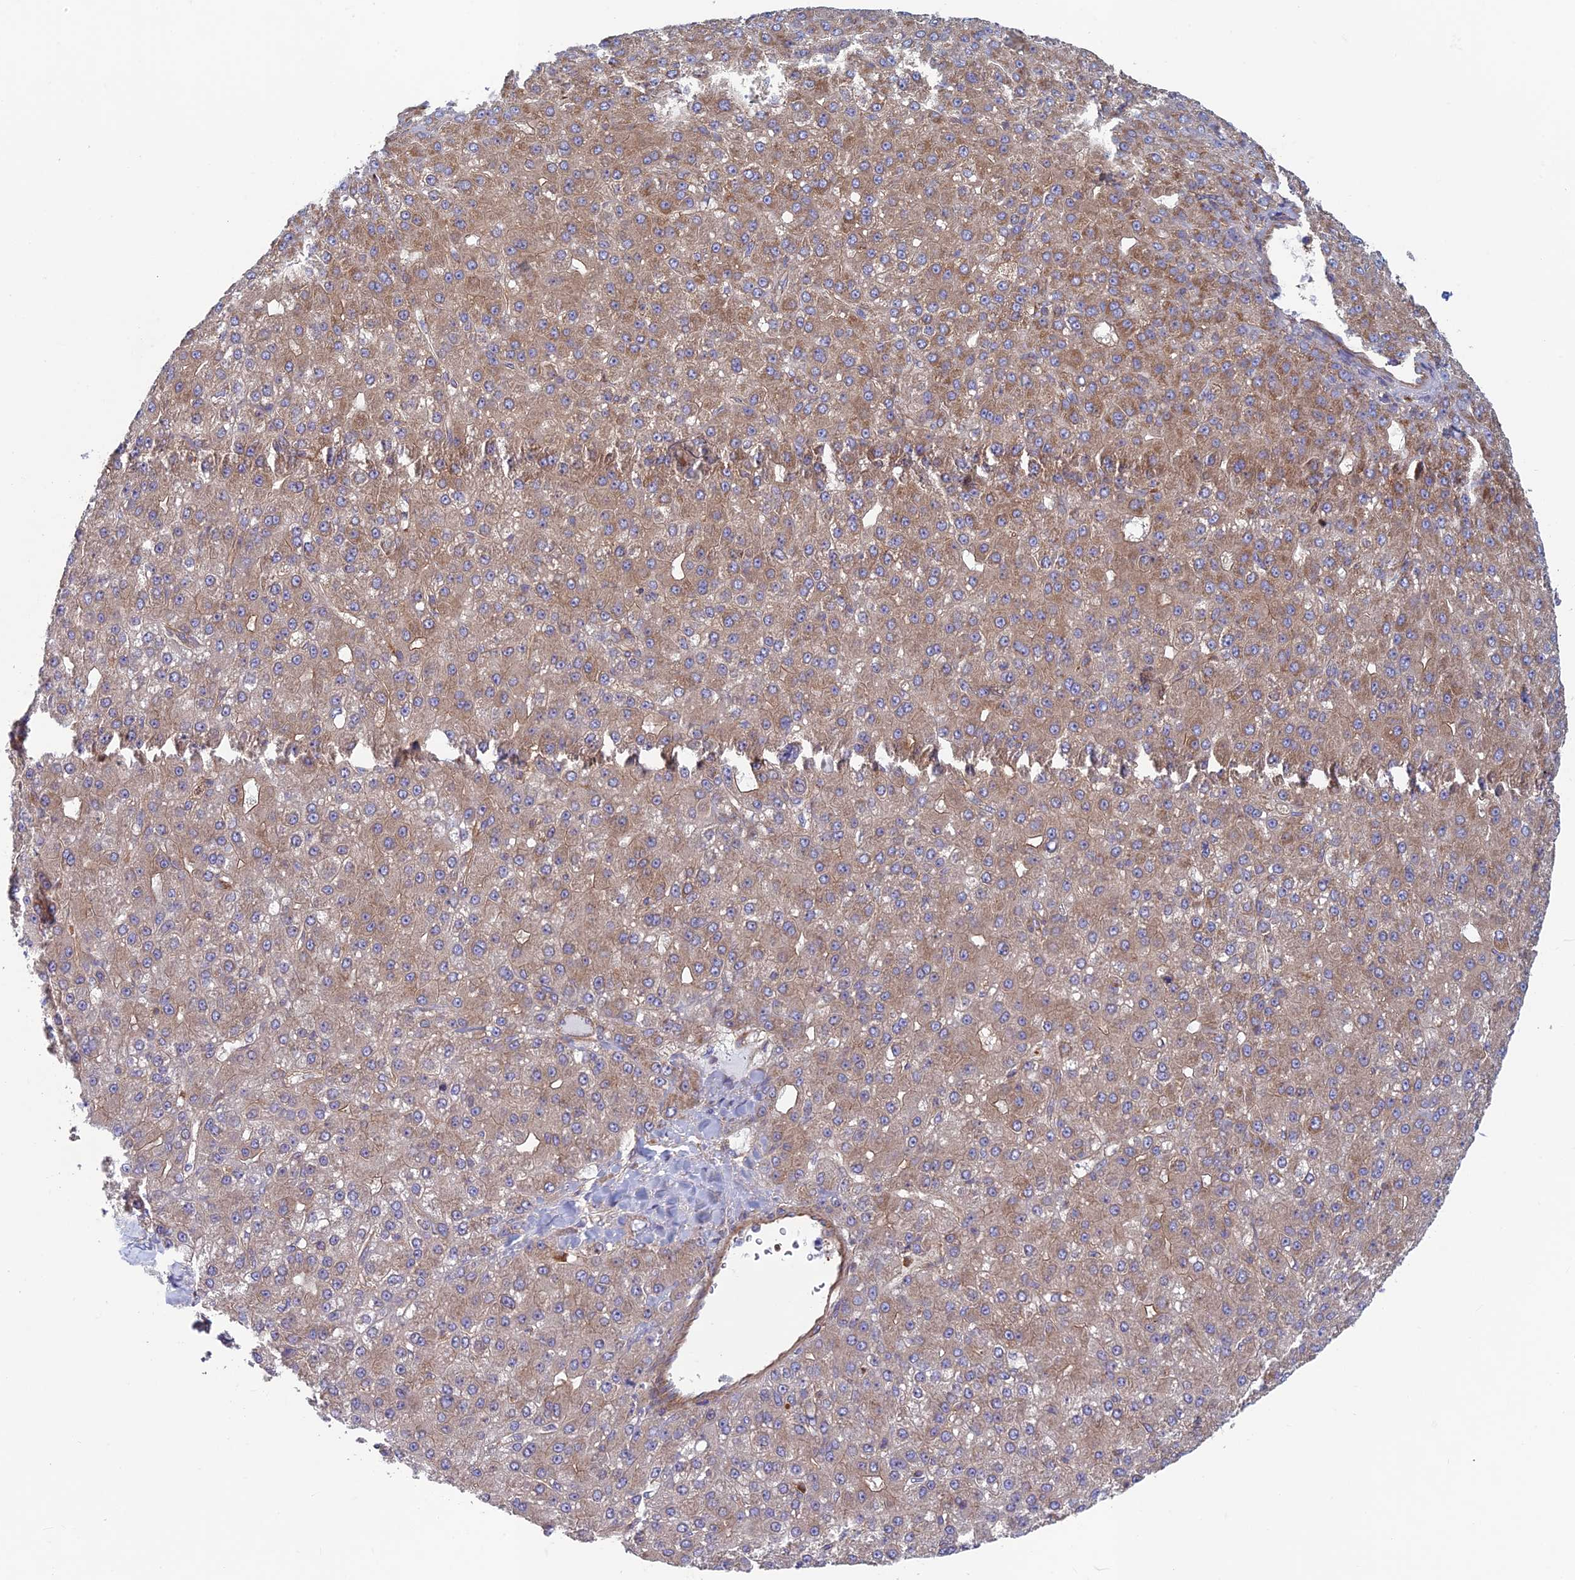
{"staining": {"intensity": "moderate", "quantity": "25%-75%", "location": "cytoplasmic/membranous"}, "tissue": "liver cancer", "cell_type": "Tumor cells", "image_type": "cancer", "snomed": [{"axis": "morphology", "description": "Carcinoma, Hepatocellular, NOS"}, {"axis": "topography", "description": "Liver"}], "caption": "Brown immunohistochemical staining in liver cancer (hepatocellular carcinoma) shows moderate cytoplasmic/membranous staining in approximately 25%-75% of tumor cells. The staining was performed using DAB to visualize the protein expression in brown, while the nuclei were stained in blue with hematoxylin (Magnification: 20x).", "gene": "DNM1L", "patient": {"sex": "male", "age": 67}}